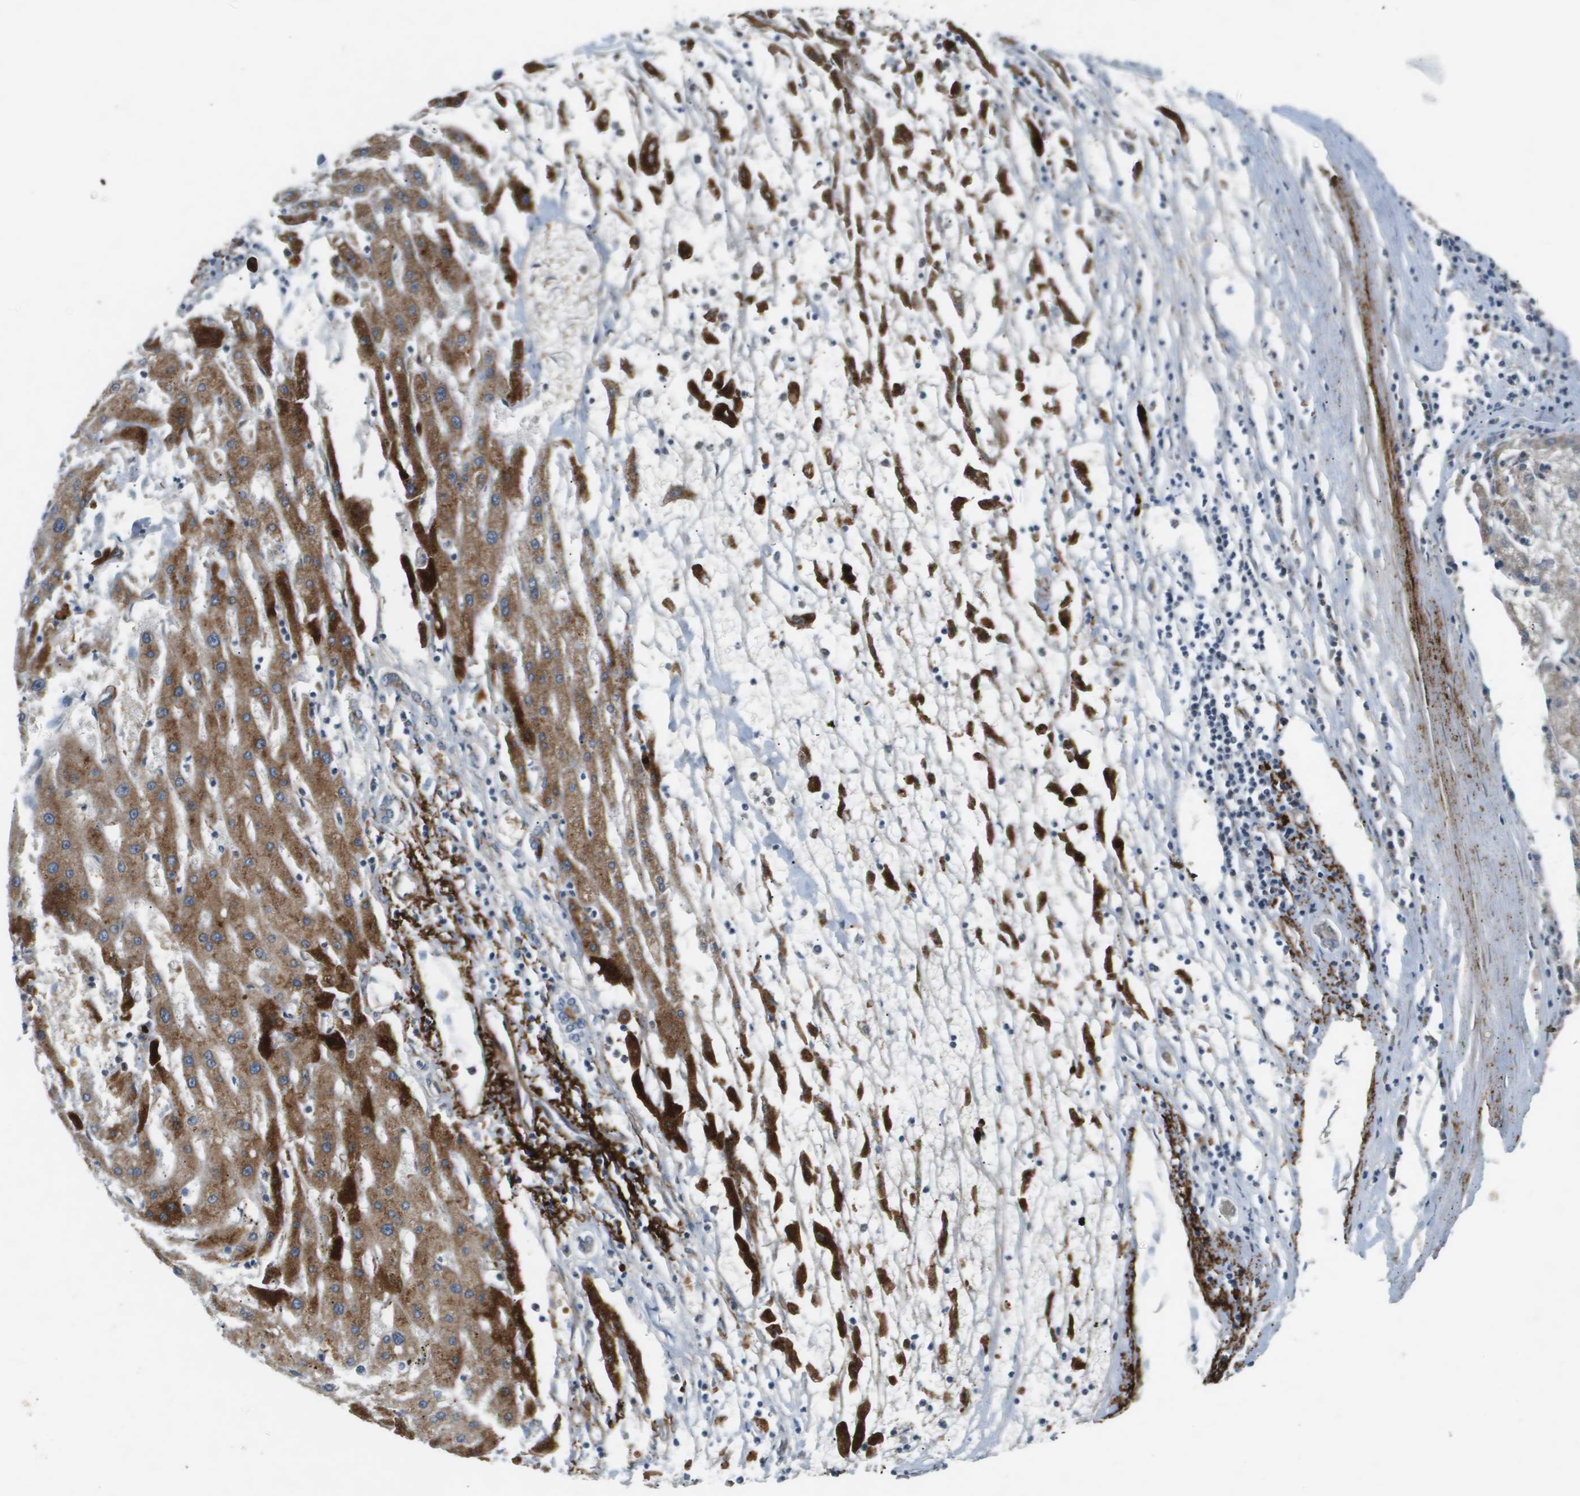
{"staining": {"intensity": "moderate", "quantity": ">75%", "location": "cytoplasmic/membranous"}, "tissue": "liver cancer", "cell_type": "Tumor cells", "image_type": "cancer", "snomed": [{"axis": "morphology", "description": "Carcinoma, Hepatocellular, NOS"}, {"axis": "topography", "description": "Liver"}], "caption": "DAB immunohistochemical staining of hepatocellular carcinoma (liver) shows moderate cytoplasmic/membranous protein positivity in about >75% of tumor cells.", "gene": "VTN", "patient": {"sex": "male", "age": 72}}